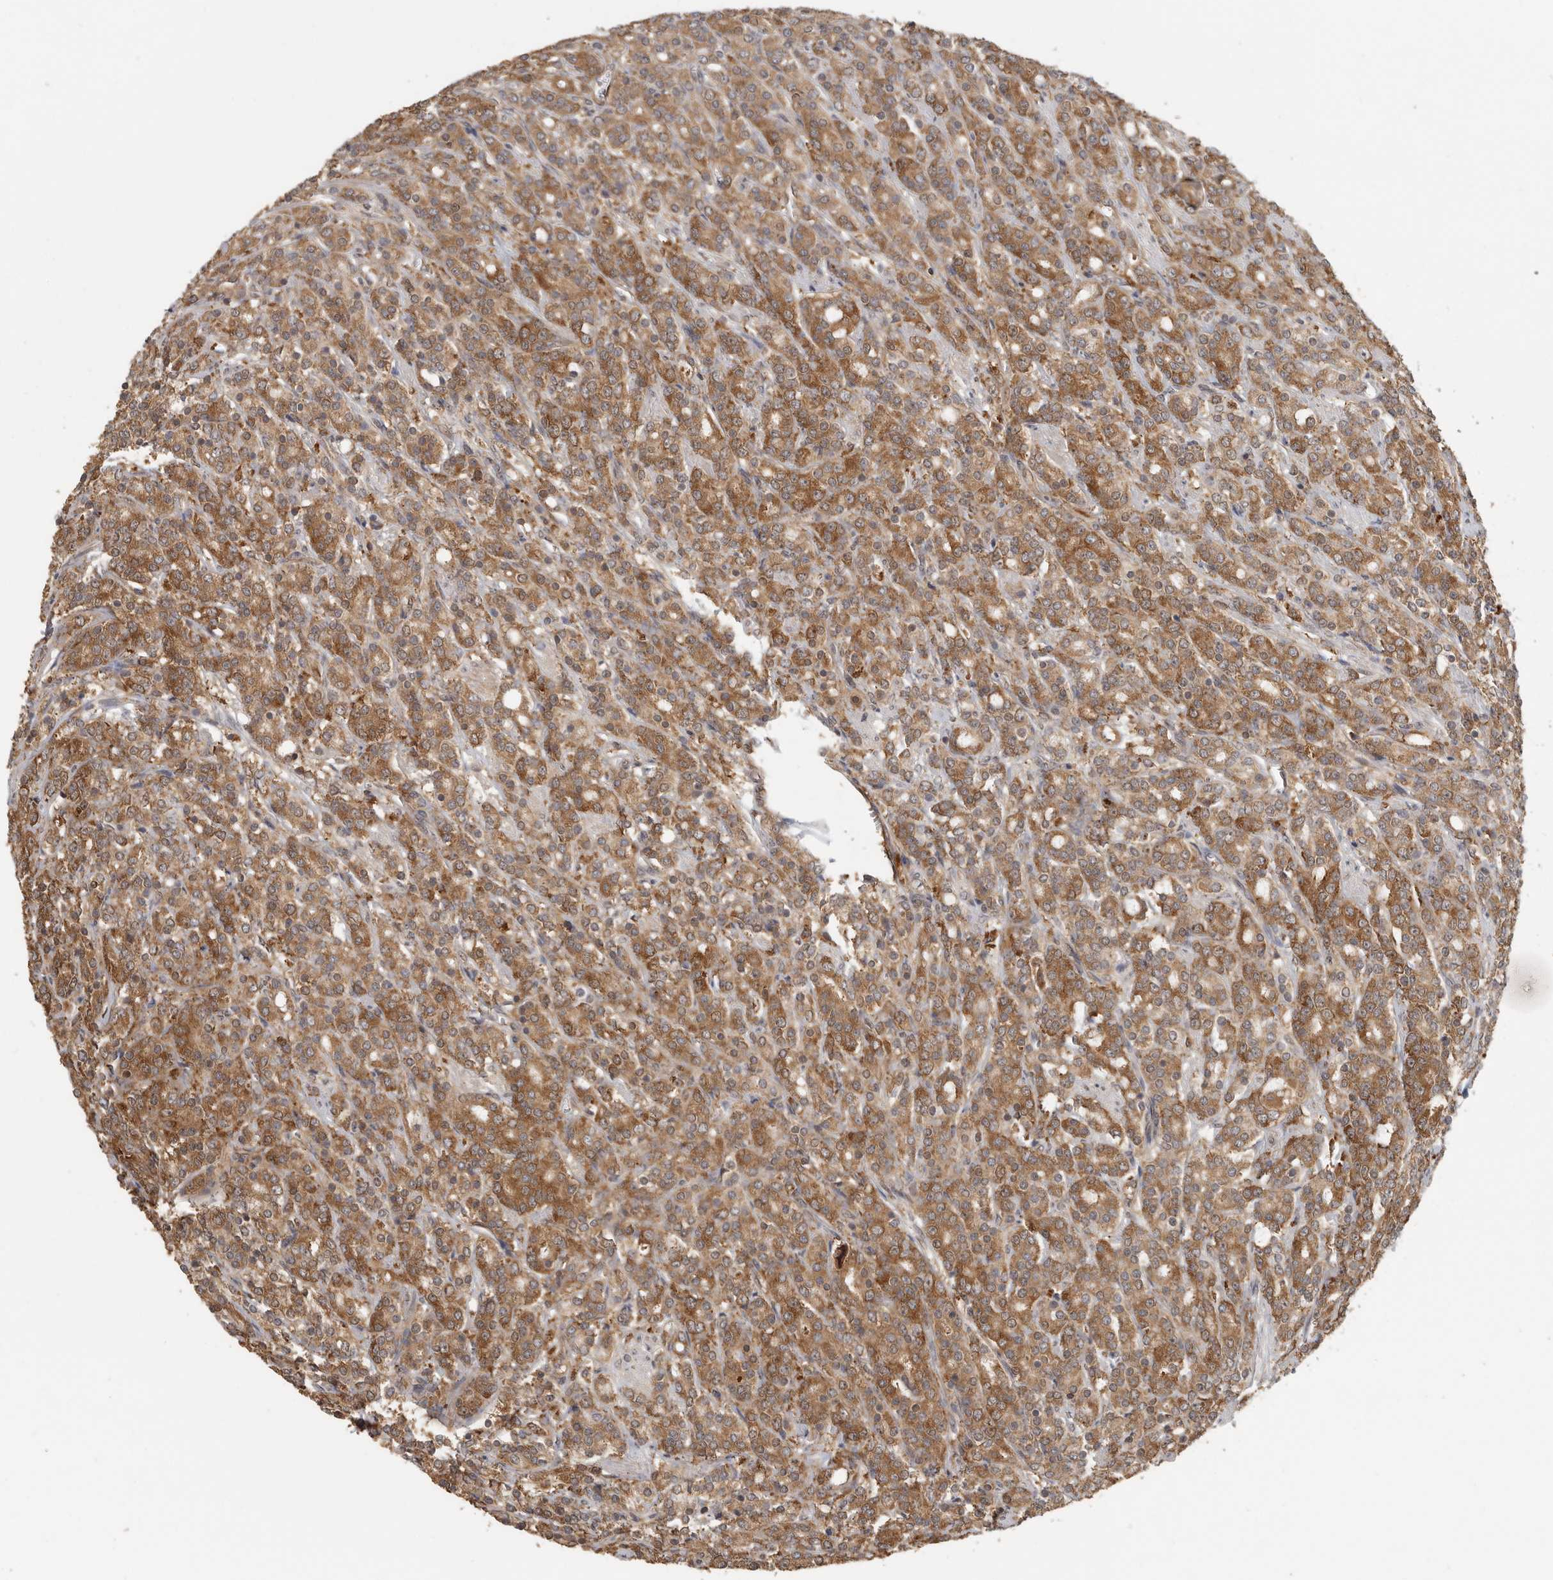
{"staining": {"intensity": "moderate", "quantity": ">75%", "location": "cytoplasmic/membranous"}, "tissue": "prostate cancer", "cell_type": "Tumor cells", "image_type": "cancer", "snomed": [{"axis": "morphology", "description": "Adenocarcinoma, High grade"}, {"axis": "topography", "description": "Prostate"}], "caption": "Tumor cells display medium levels of moderate cytoplasmic/membranous positivity in approximately >75% of cells in human high-grade adenocarcinoma (prostate).", "gene": "CCT8", "patient": {"sex": "male", "age": 62}}